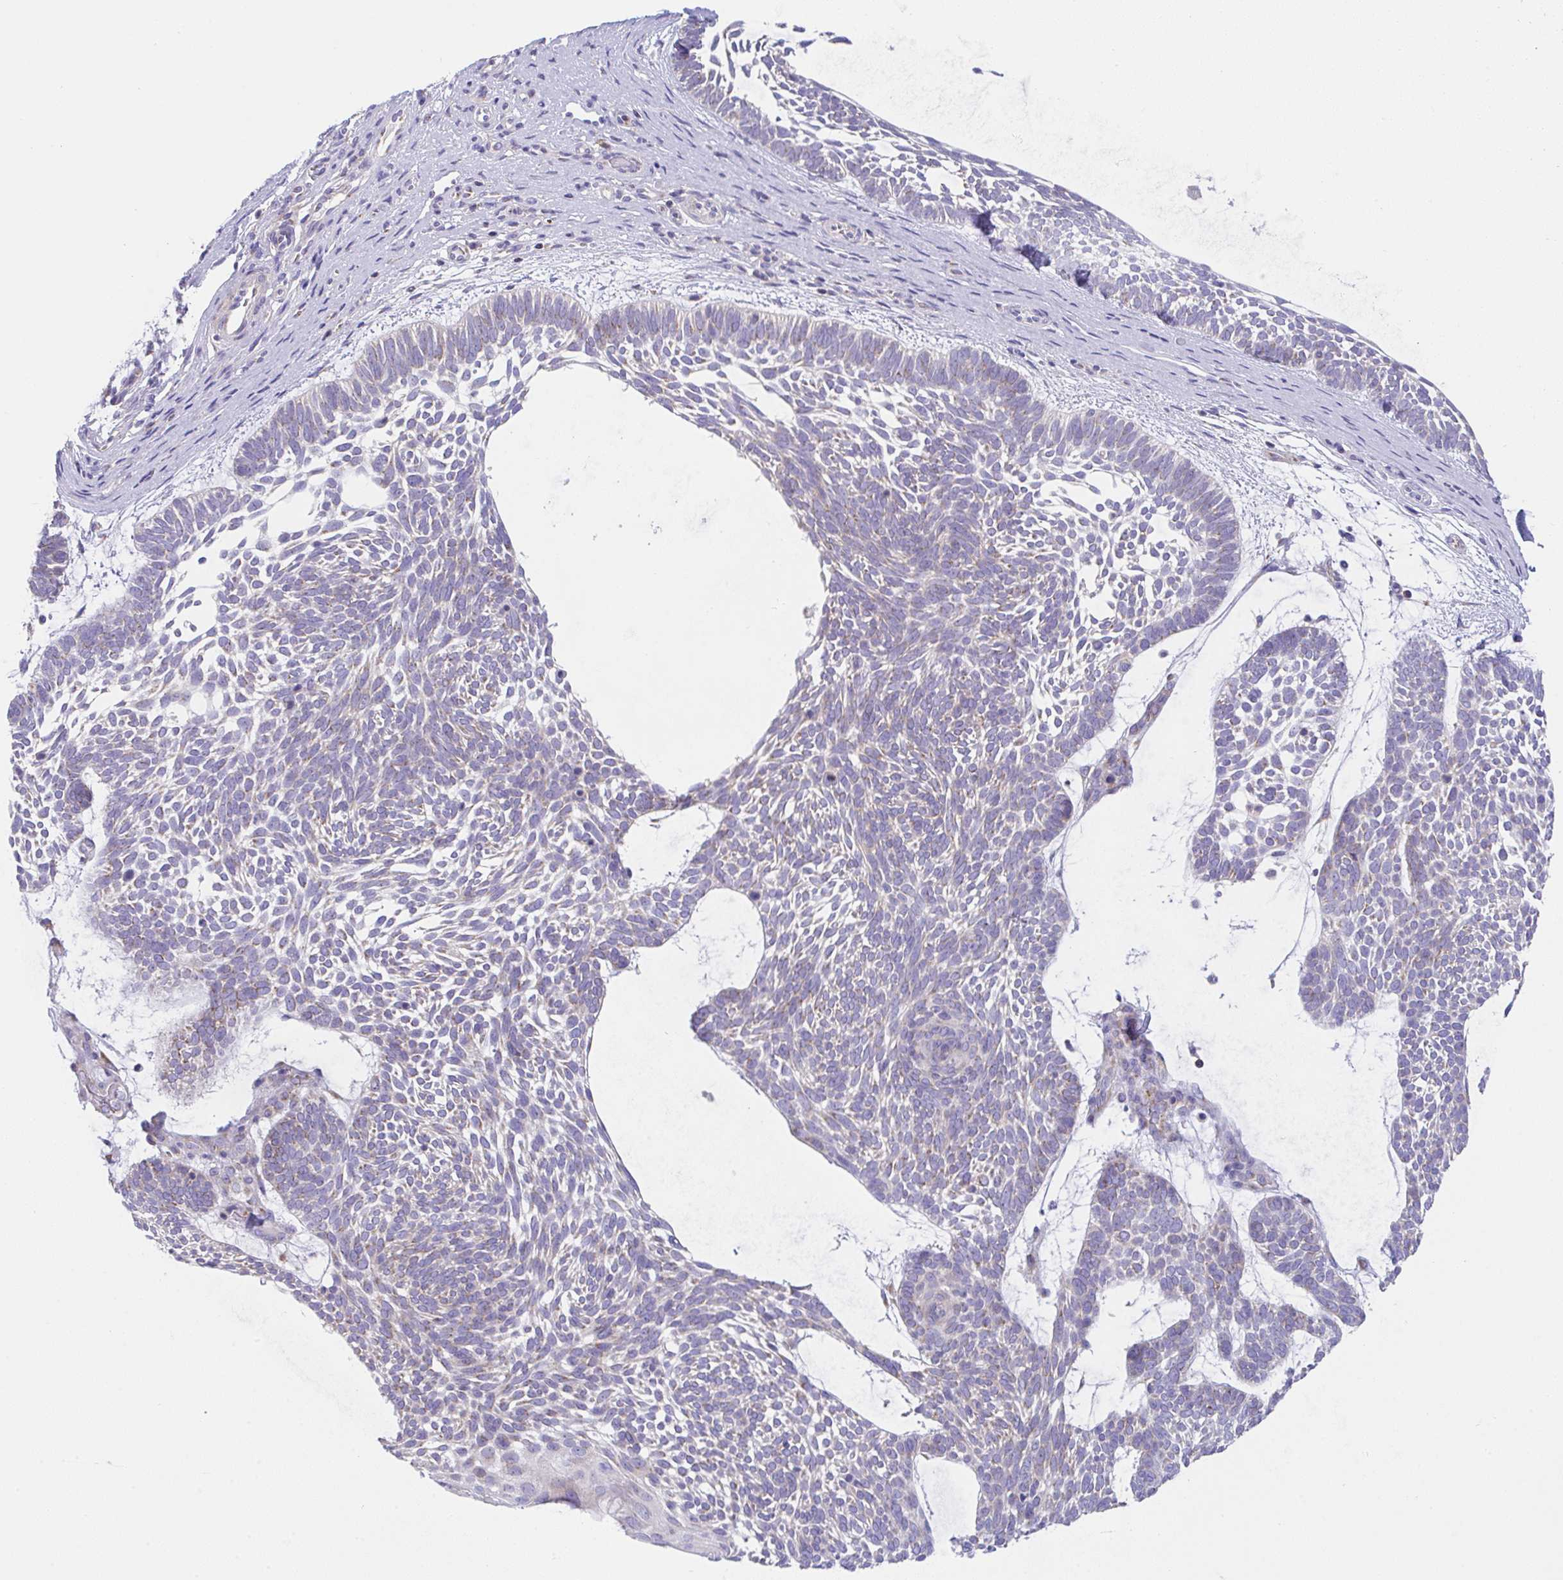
{"staining": {"intensity": "weak", "quantity": "<25%", "location": "cytoplasmic/membranous"}, "tissue": "skin cancer", "cell_type": "Tumor cells", "image_type": "cancer", "snomed": [{"axis": "morphology", "description": "Basal cell carcinoma"}, {"axis": "topography", "description": "Skin"}, {"axis": "topography", "description": "Skin of face"}], "caption": "Human skin cancer stained for a protein using IHC shows no expression in tumor cells.", "gene": "MIA3", "patient": {"sex": "male", "age": 83}}